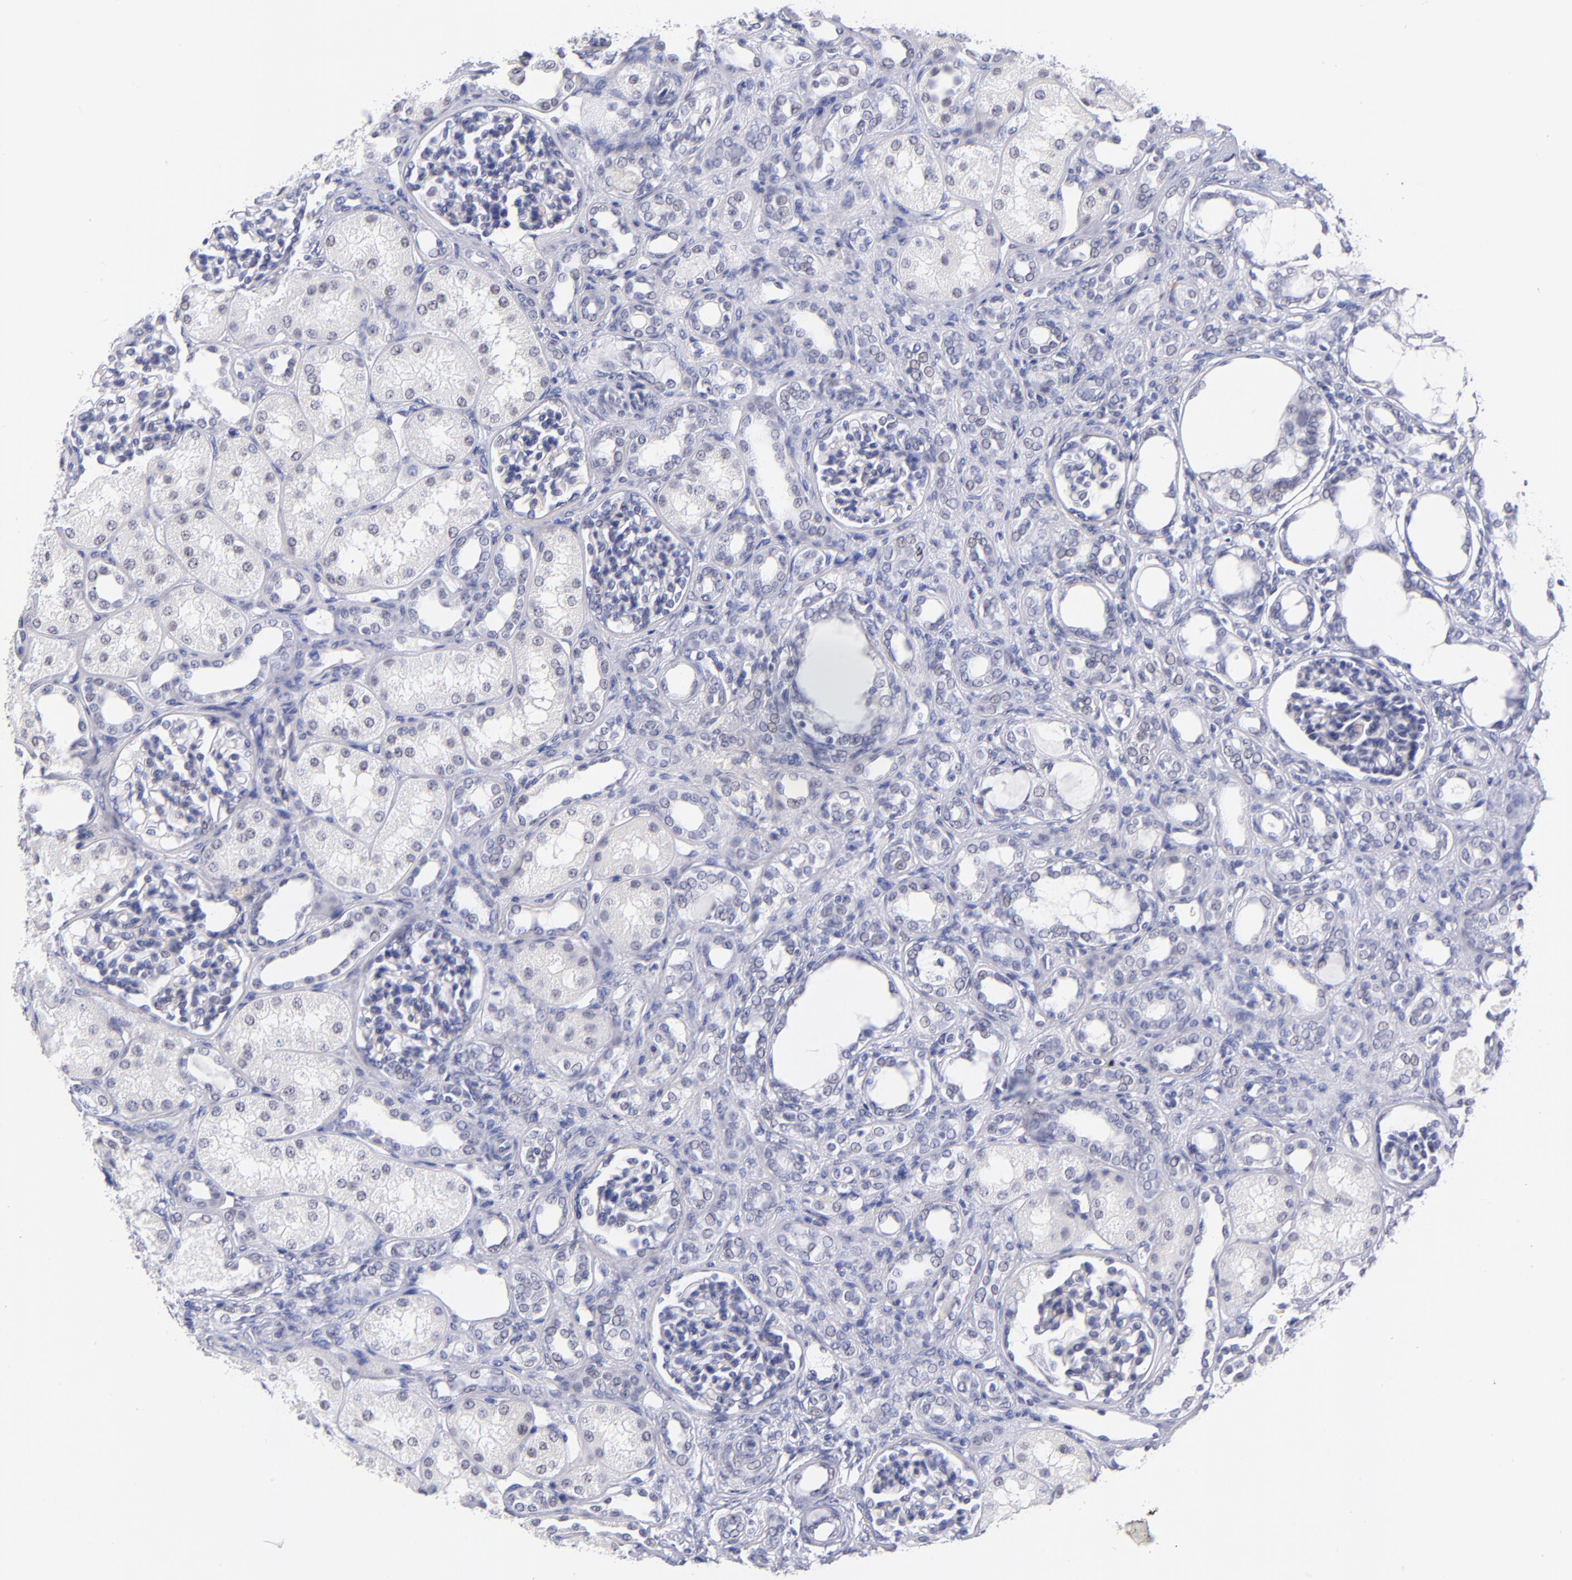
{"staining": {"intensity": "negative", "quantity": "none", "location": "none"}, "tissue": "kidney", "cell_type": "Cells in glomeruli", "image_type": "normal", "snomed": [{"axis": "morphology", "description": "Normal tissue, NOS"}, {"axis": "topography", "description": "Kidney"}], "caption": "This histopathology image is of benign kidney stained with immunohistochemistry (IHC) to label a protein in brown with the nuclei are counter-stained blue. There is no staining in cells in glomeruli.", "gene": "SNRPB", "patient": {"sex": "male", "age": 7}}